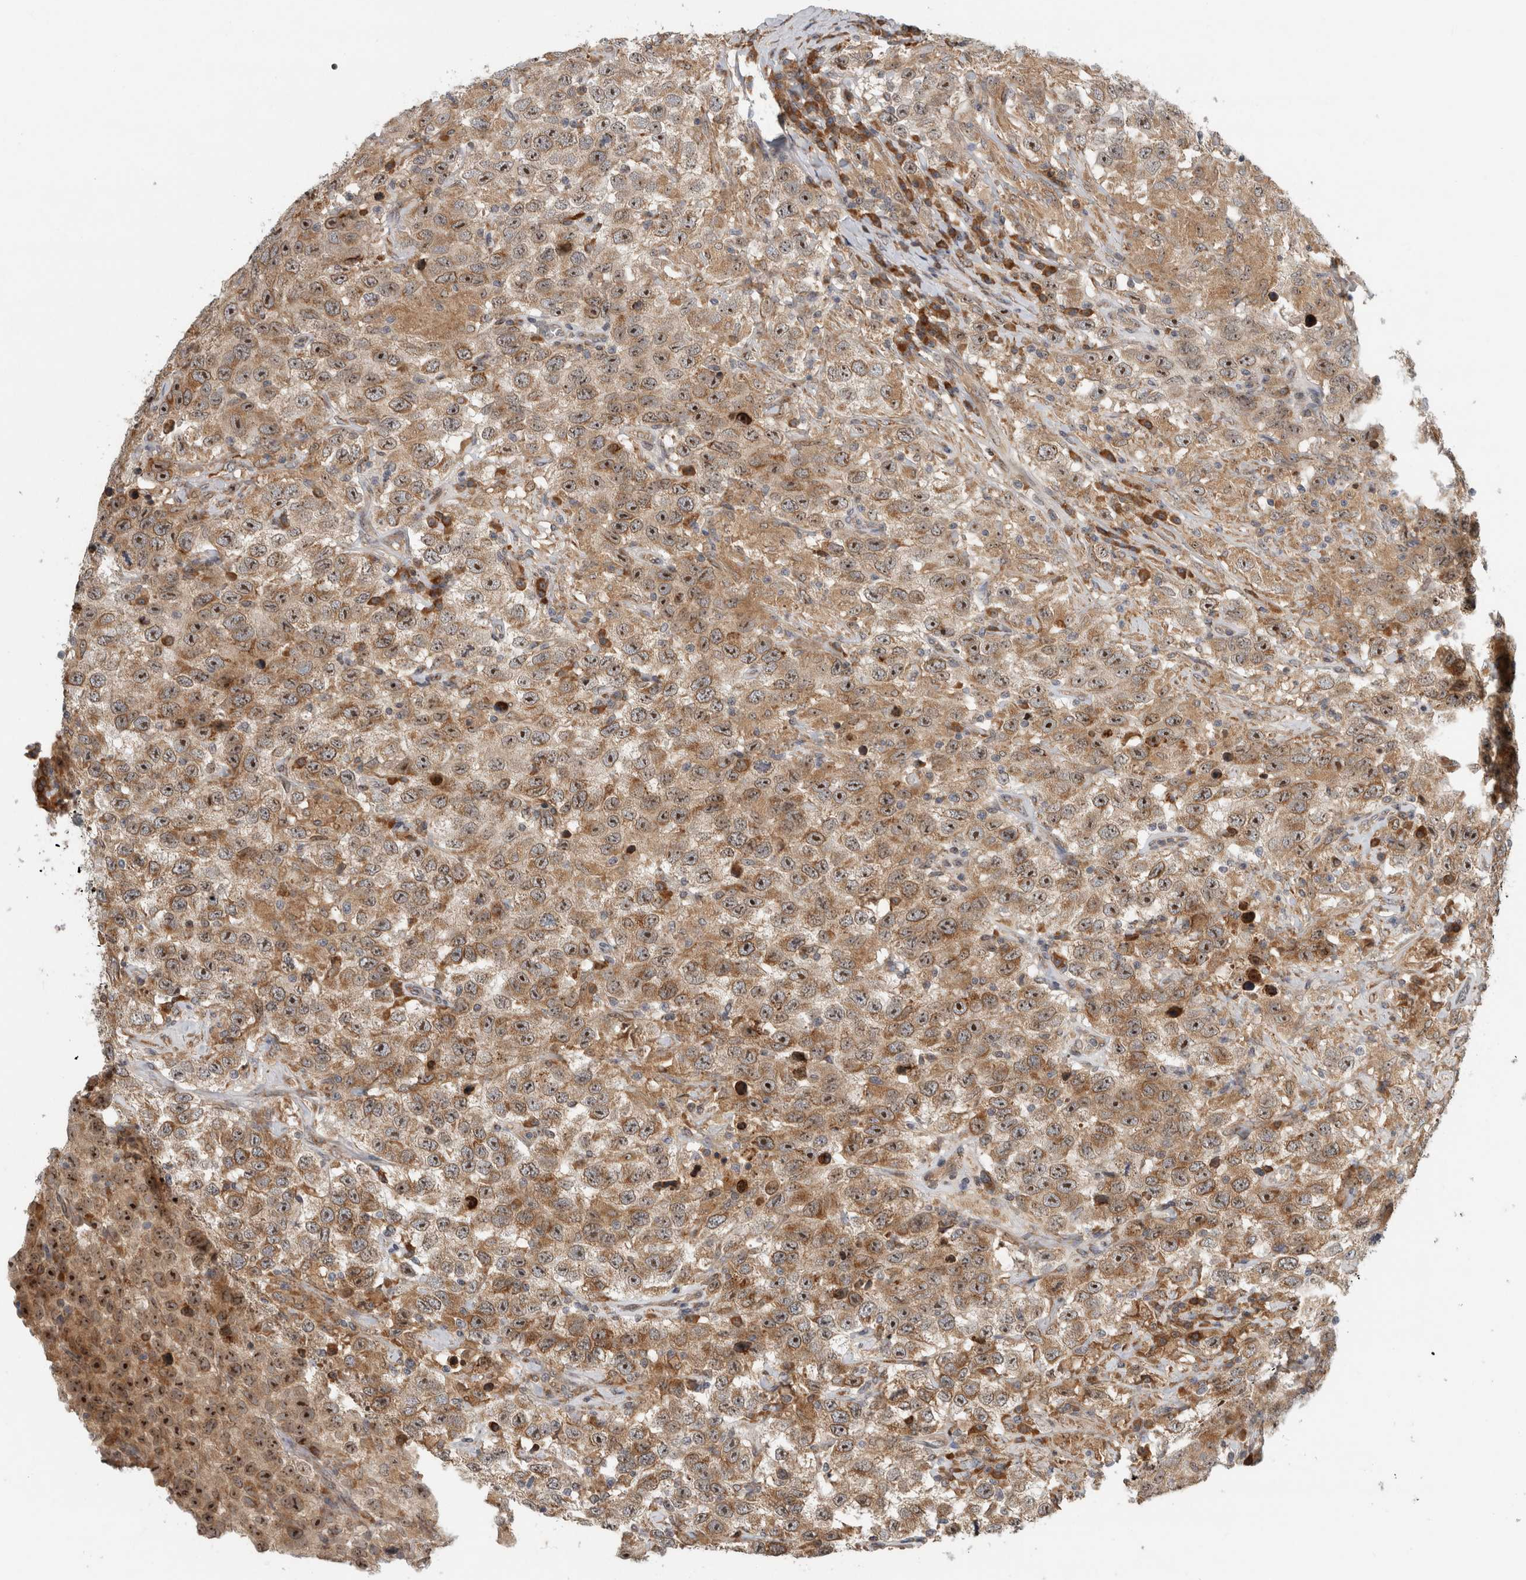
{"staining": {"intensity": "moderate", "quantity": ">75%", "location": "cytoplasmic/membranous,nuclear"}, "tissue": "testis cancer", "cell_type": "Tumor cells", "image_type": "cancer", "snomed": [{"axis": "morphology", "description": "Seminoma, NOS"}, {"axis": "topography", "description": "Testis"}], "caption": "Immunohistochemistry micrograph of neoplastic tissue: human testis cancer (seminoma) stained using immunohistochemistry shows medium levels of moderate protein expression localized specifically in the cytoplasmic/membranous and nuclear of tumor cells, appearing as a cytoplasmic/membranous and nuclear brown color.", "gene": "GPR137B", "patient": {"sex": "male", "age": 41}}